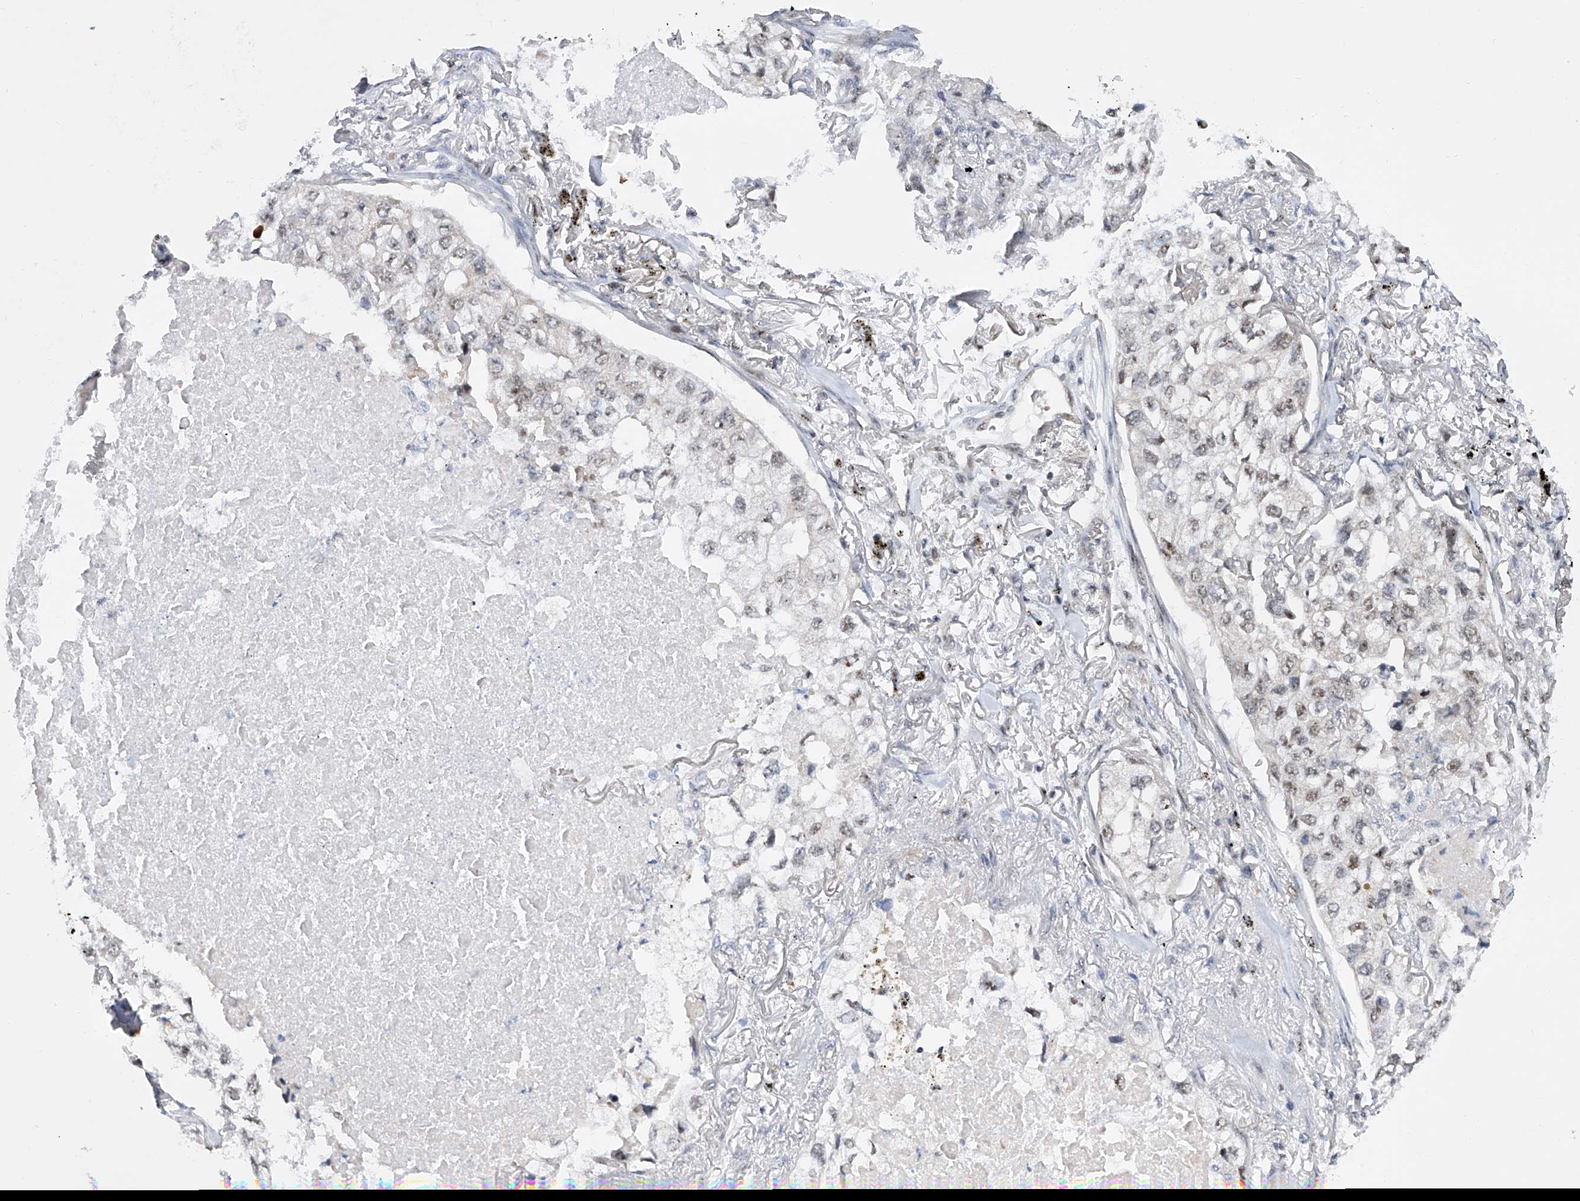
{"staining": {"intensity": "weak", "quantity": "<25%", "location": "nuclear"}, "tissue": "lung cancer", "cell_type": "Tumor cells", "image_type": "cancer", "snomed": [{"axis": "morphology", "description": "Adenocarcinoma, NOS"}, {"axis": "topography", "description": "Lung"}], "caption": "Immunohistochemistry image of neoplastic tissue: adenocarcinoma (lung) stained with DAB shows no significant protein staining in tumor cells.", "gene": "RAD54L", "patient": {"sex": "male", "age": 65}}